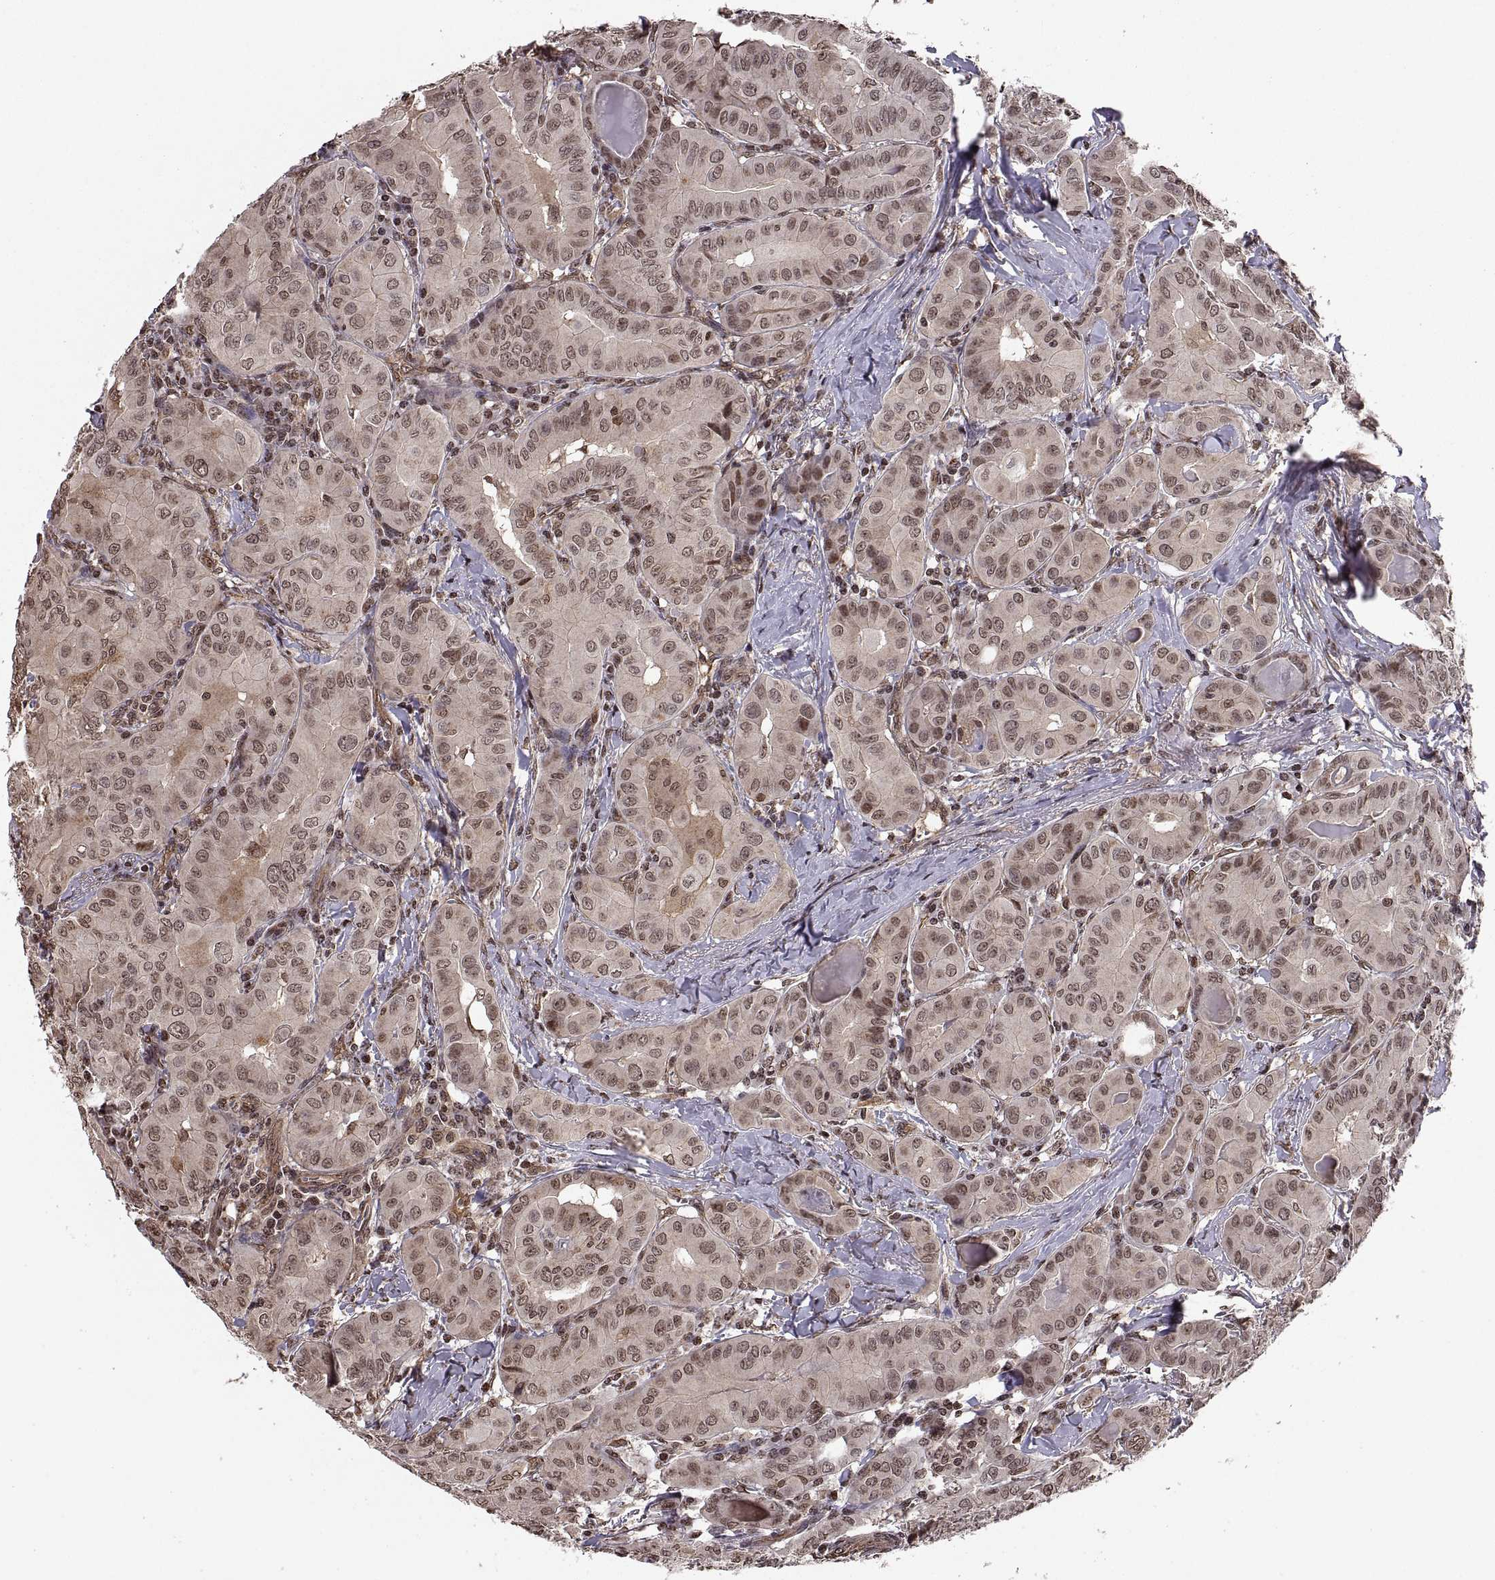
{"staining": {"intensity": "weak", "quantity": ">75%", "location": "cytoplasmic/membranous,nuclear"}, "tissue": "thyroid cancer", "cell_type": "Tumor cells", "image_type": "cancer", "snomed": [{"axis": "morphology", "description": "Papillary adenocarcinoma, NOS"}, {"axis": "topography", "description": "Thyroid gland"}], "caption": "Tumor cells show low levels of weak cytoplasmic/membranous and nuclear expression in about >75% of cells in human thyroid cancer (papillary adenocarcinoma).", "gene": "ARRB1", "patient": {"sex": "female", "age": 37}}